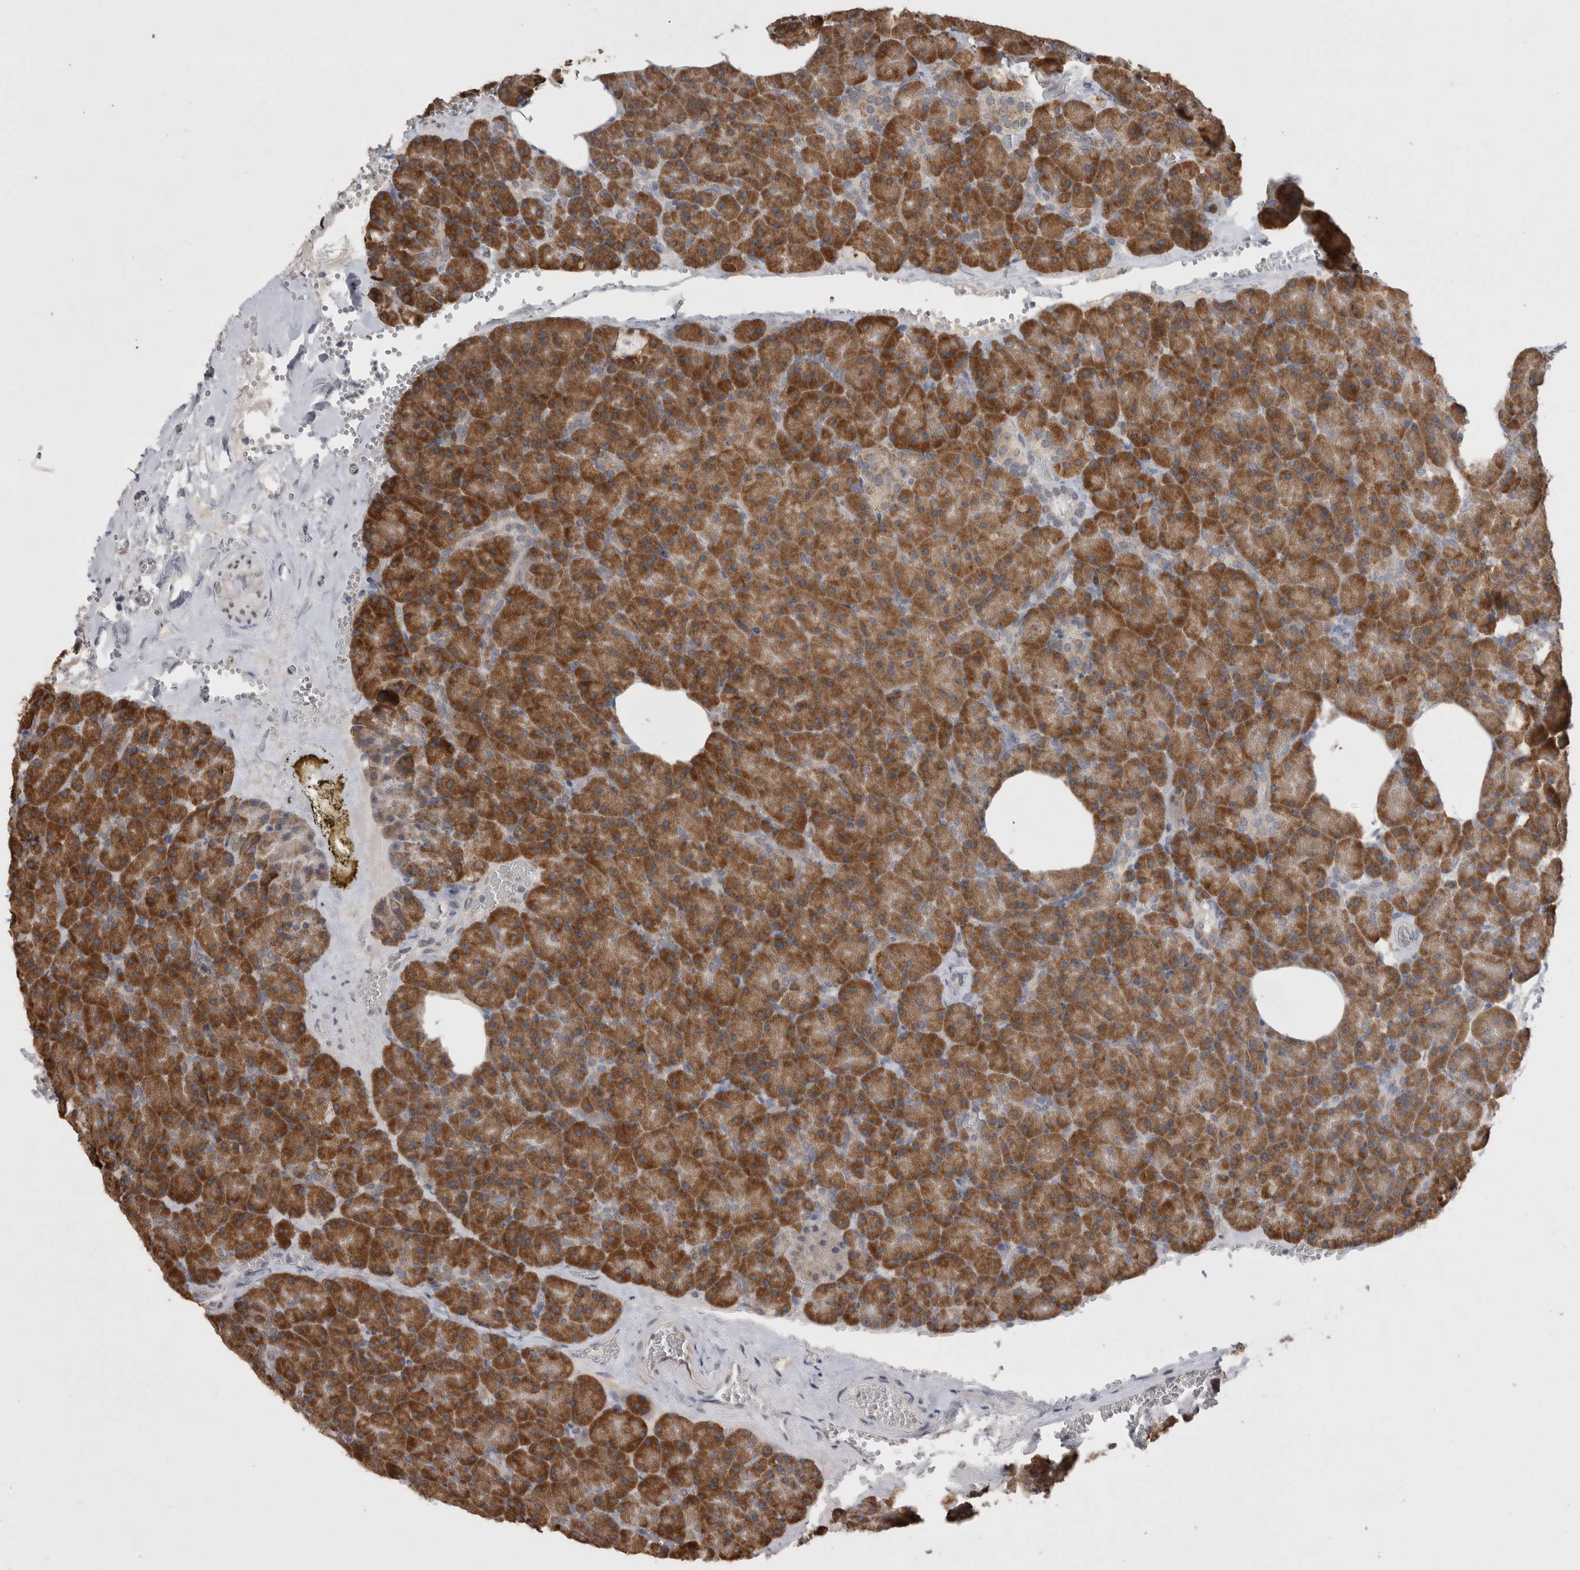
{"staining": {"intensity": "strong", "quantity": ">75%", "location": "cytoplasmic/membranous"}, "tissue": "pancreas", "cell_type": "Exocrine glandular cells", "image_type": "normal", "snomed": [{"axis": "morphology", "description": "Normal tissue, NOS"}, {"axis": "morphology", "description": "Carcinoid, malignant, NOS"}, {"axis": "topography", "description": "Pancreas"}], "caption": "This photomicrograph shows immunohistochemistry staining of benign pancreas, with high strong cytoplasmic/membranous staining in approximately >75% of exocrine glandular cells.", "gene": "NOMO1", "patient": {"sex": "female", "age": 35}}